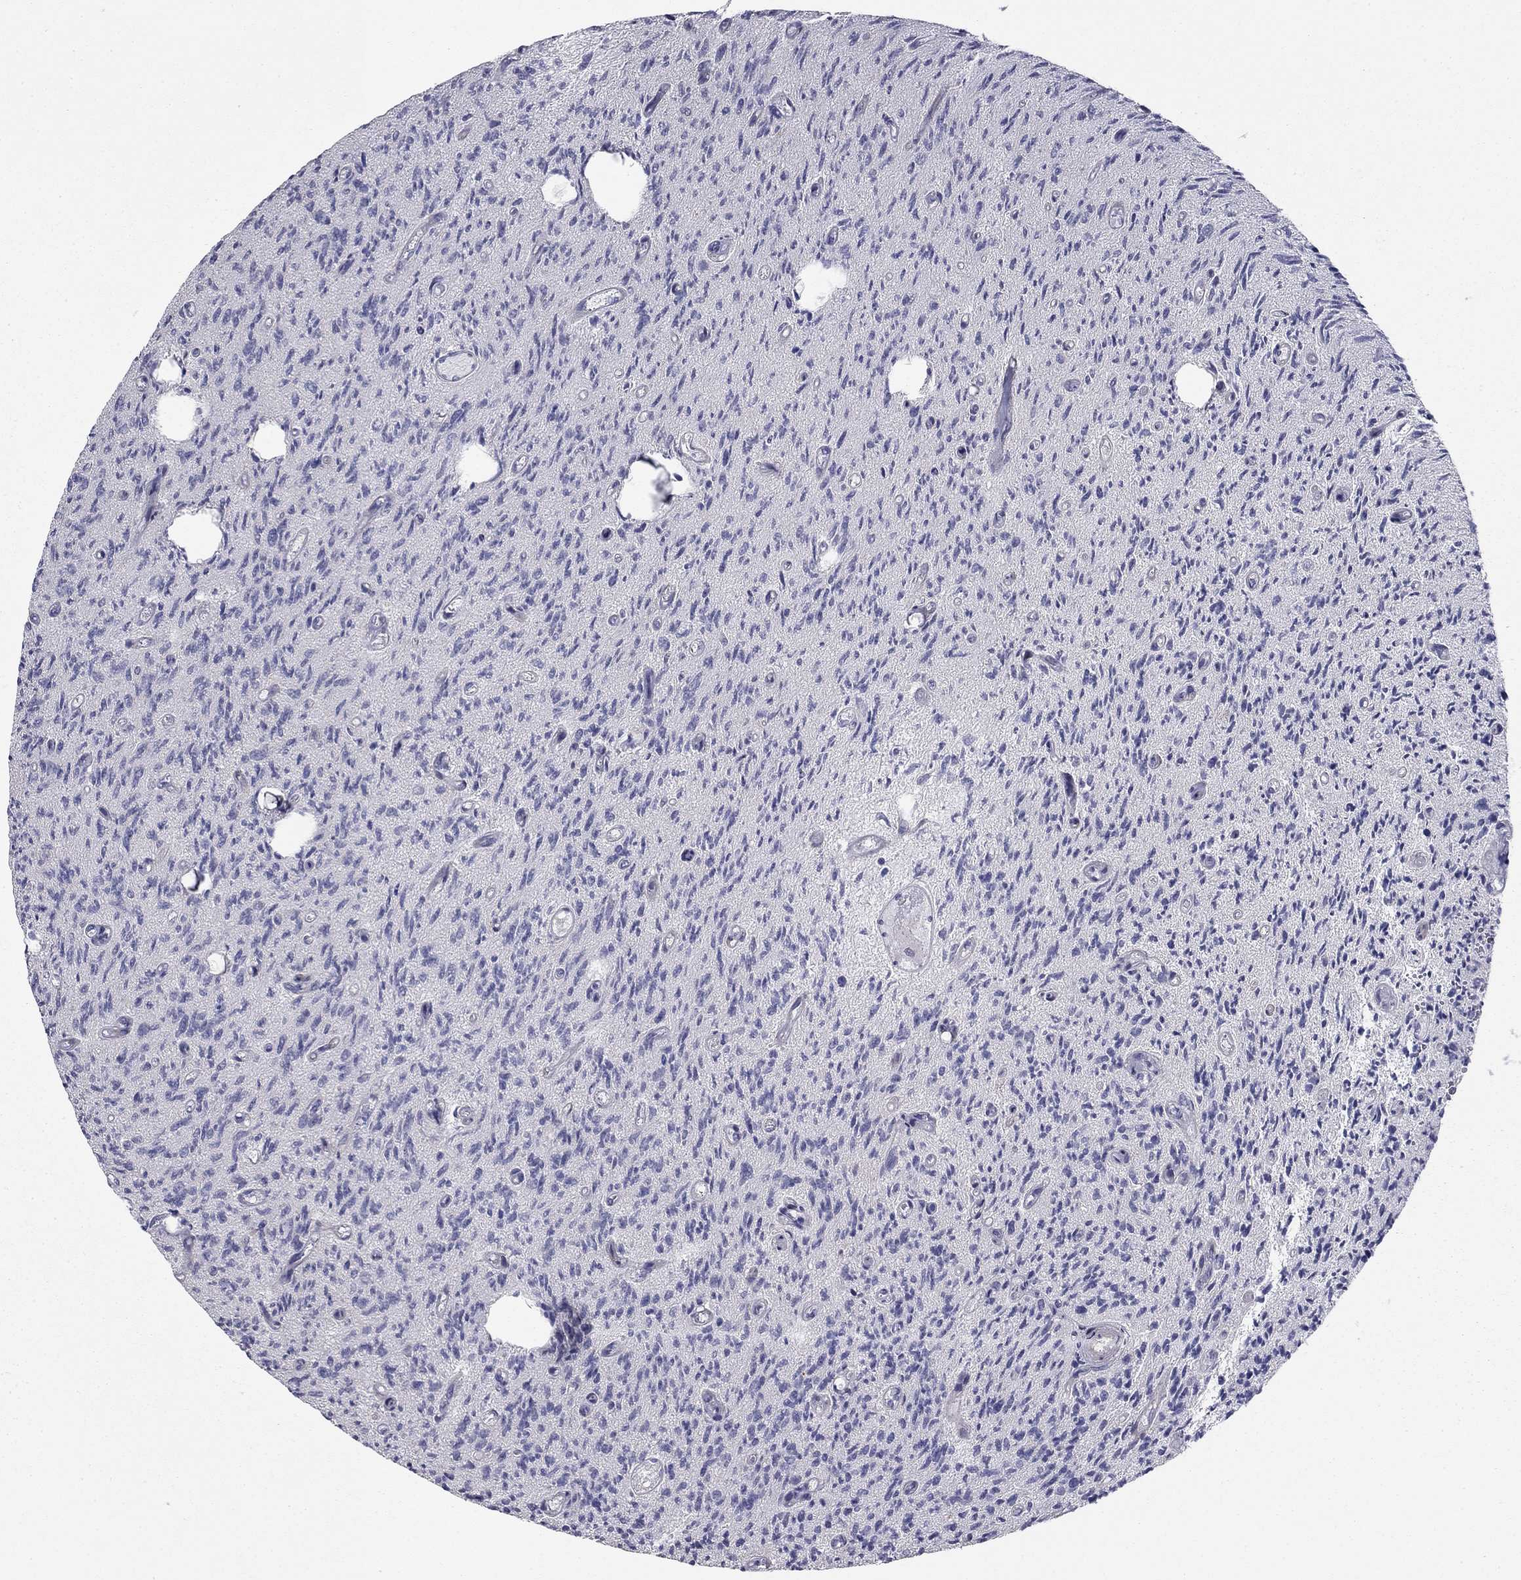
{"staining": {"intensity": "negative", "quantity": "none", "location": "none"}, "tissue": "glioma", "cell_type": "Tumor cells", "image_type": "cancer", "snomed": [{"axis": "morphology", "description": "Glioma, malignant, High grade"}, {"axis": "topography", "description": "Brain"}], "caption": "Human glioma stained for a protein using IHC demonstrates no staining in tumor cells.", "gene": "NKIRAS1", "patient": {"sex": "male", "age": 64}}